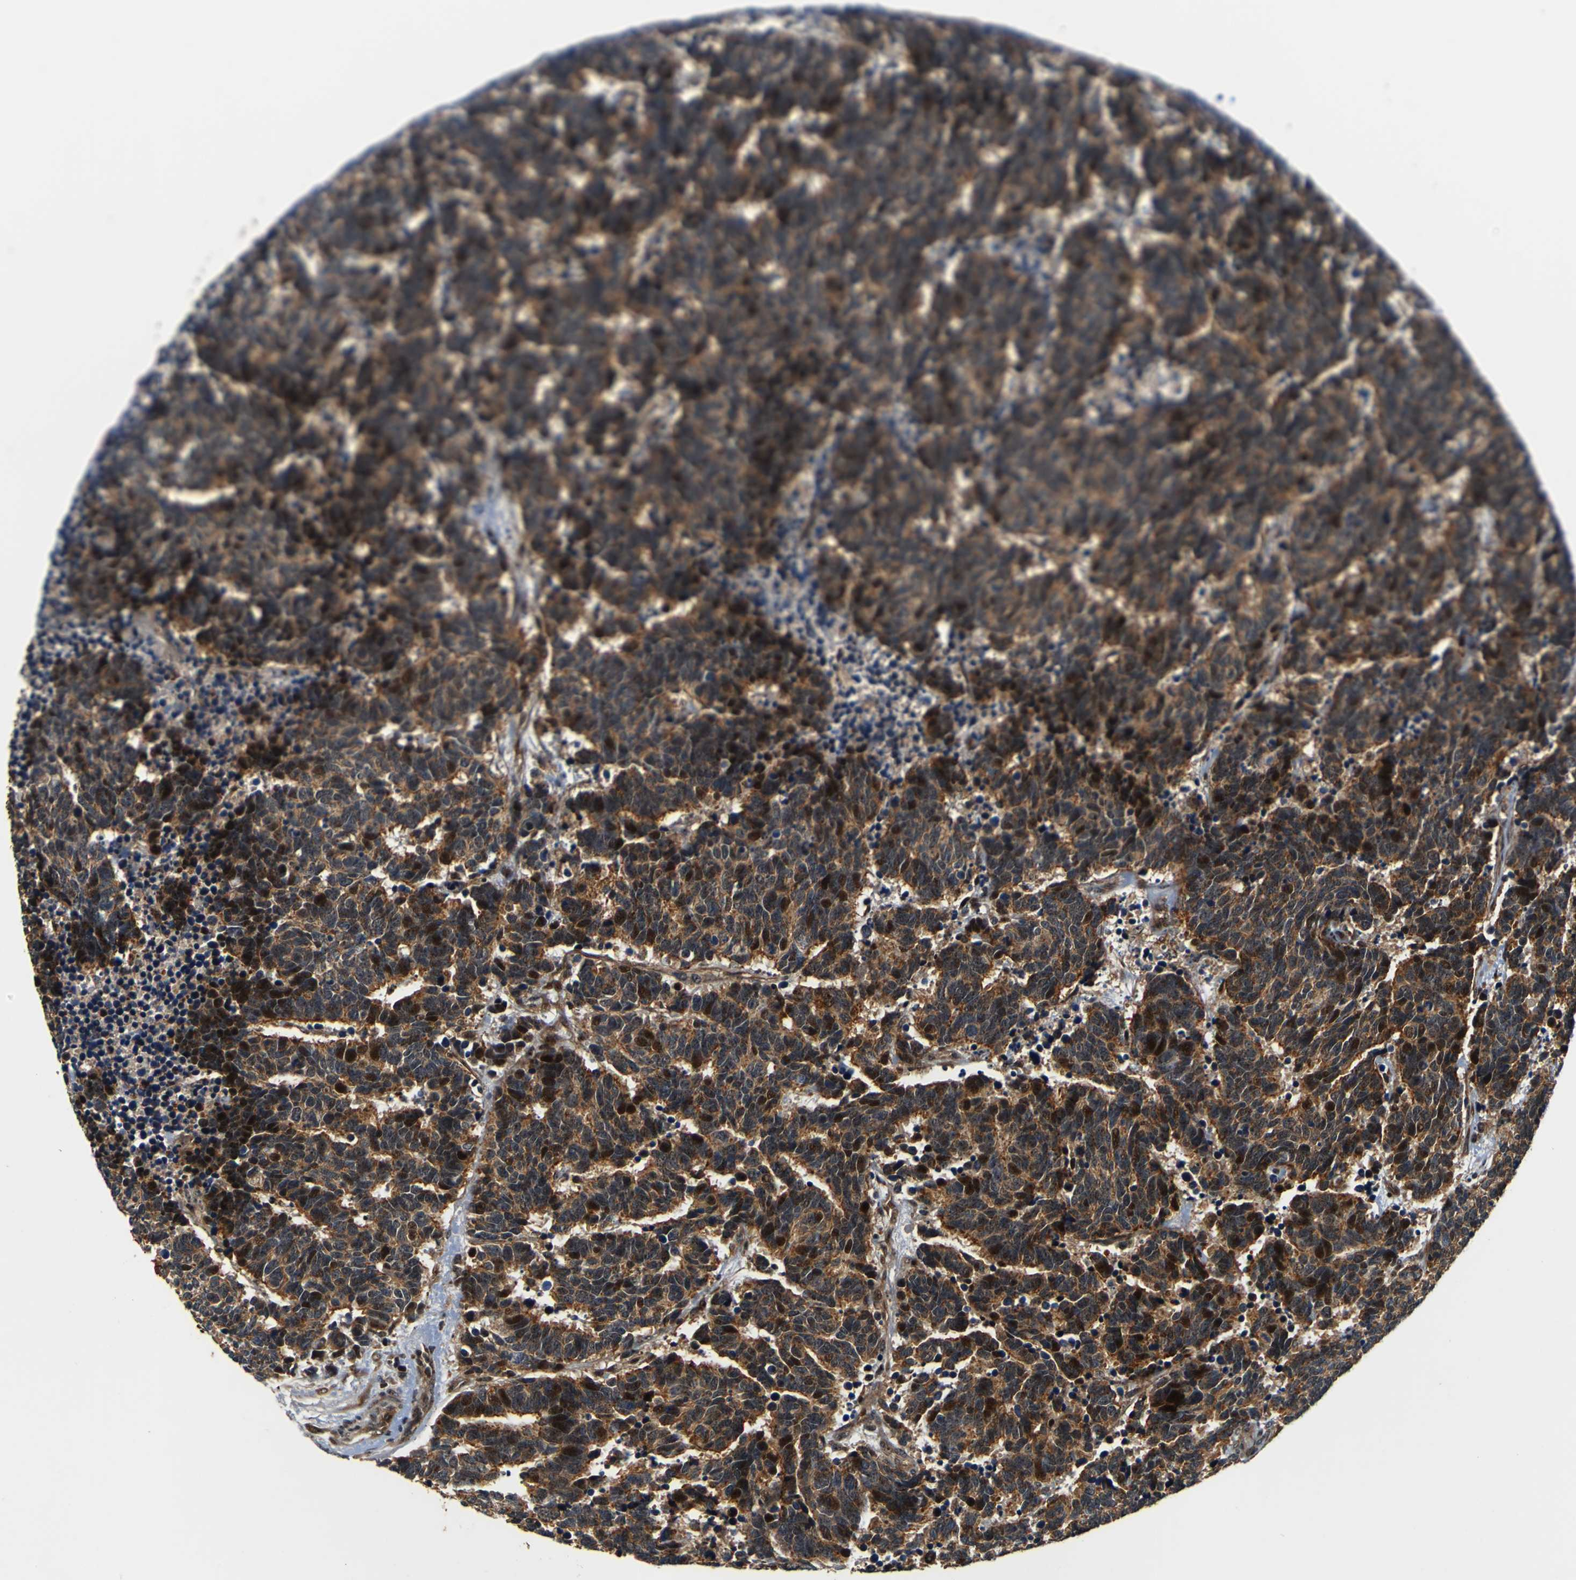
{"staining": {"intensity": "moderate", "quantity": ">75%", "location": "cytoplasmic/membranous,nuclear"}, "tissue": "carcinoid", "cell_type": "Tumor cells", "image_type": "cancer", "snomed": [{"axis": "morphology", "description": "Carcinoma, NOS"}, {"axis": "morphology", "description": "Carcinoid, malignant, NOS"}, {"axis": "topography", "description": "Urinary bladder"}], "caption": "High-magnification brightfield microscopy of carcinoid (malignant) stained with DAB (3,3'-diaminobenzidine) (brown) and counterstained with hematoxylin (blue). tumor cells exhibit moderate cytoplasmic/membranous and nuclear expression is identified in approximately>75% of cells.", "gene": "LRP4", "patient": {"sex": "male", "age": 57}}